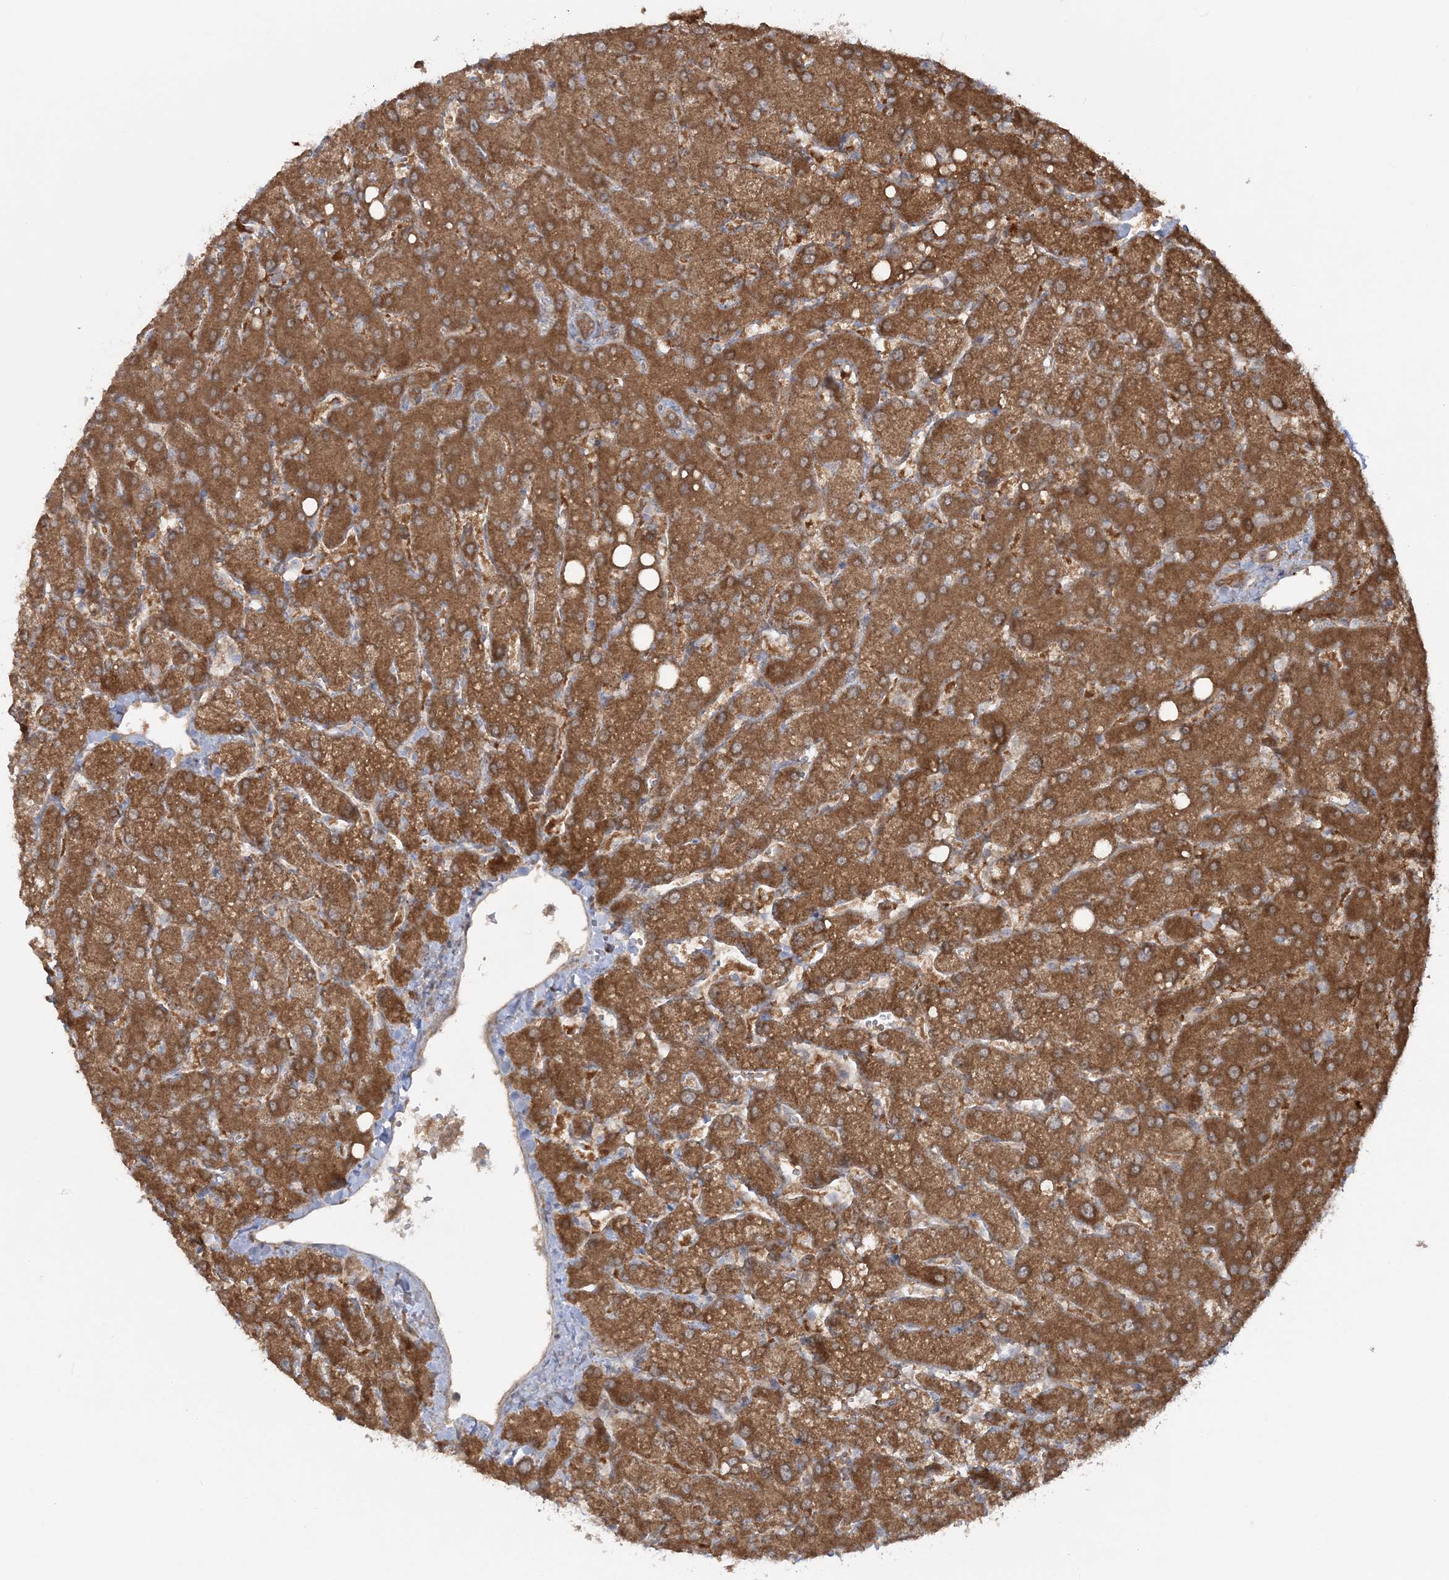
{"staining": {"intensity": "moderate", "quantity": ">75%", "location": "cytoplasmic/membranous"}, "tissue": "liver", "cell_type": "Cholangiocytes", "image_type": "normal", "snomed": [{"axis": "morphology", "description": "Normal tissue, NOS"}, {"axis": "topography", "description": "Liver"}], "caption": "Approximately >75% of cholangiocytes in benign human liver exhibit moderate cytoplasmic/membranous protein expression as visualized by brown immunohistochemical staining.", "gene": "MOCS2", "patient": {"sex": "female", "age": 54}}